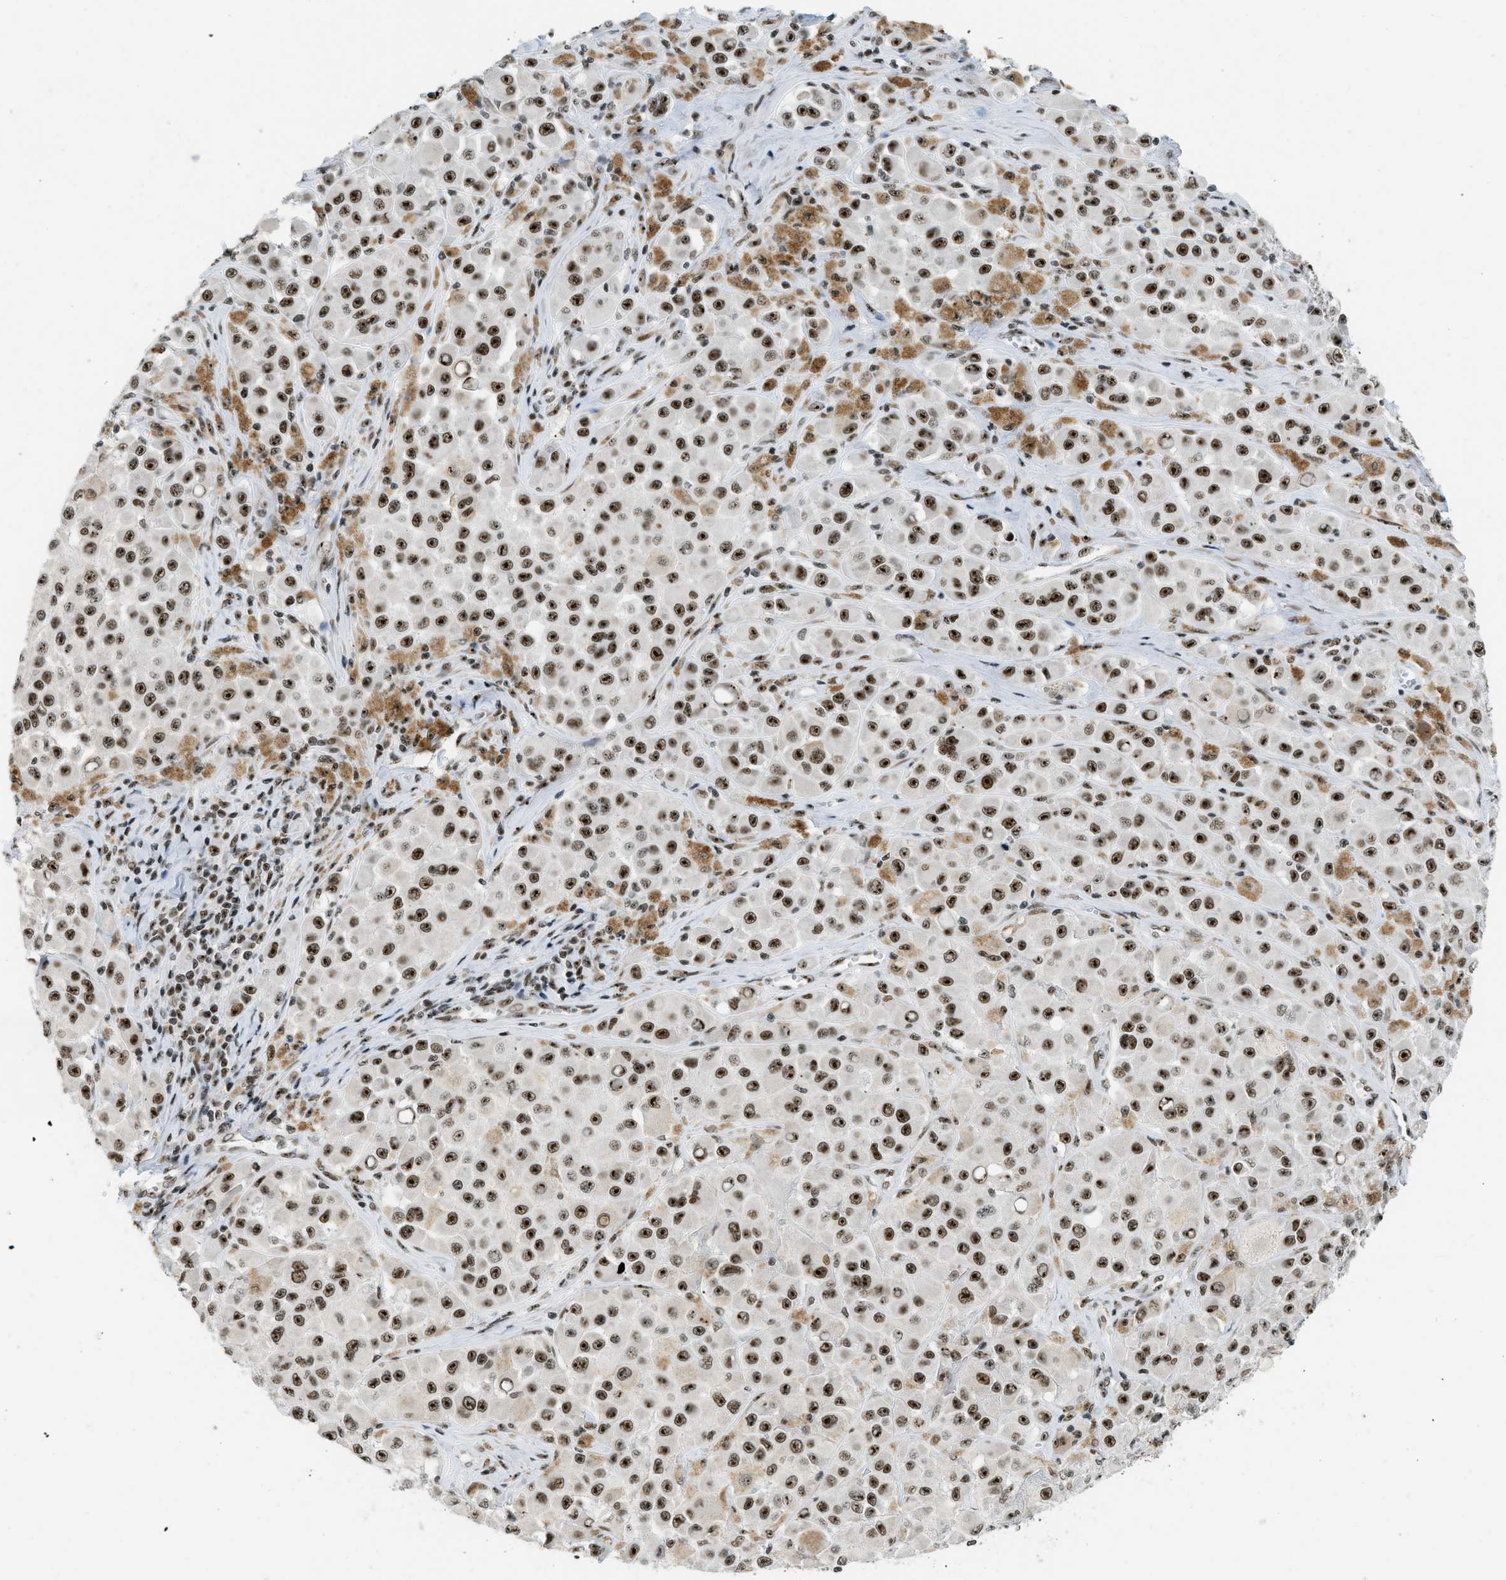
{"staining": {"intensity": "strong", "quantity": ">75%", "location": "nuclear"}, "tissue": "melanoma", "cell_type": "Tumor cells", "image_type": "cancer", "snomed": [{"axis": "morphology", "description": "Malignant melanoma, NOS"}, {"axis": "topography", "description": "Skin"}], "caption": "Malignant melanoma stained for a protein (brown) shows strong nuclear positive staining in about >75% of tumor cells.", "gene": "URB1", "patient": {"sex": "male", "age": 84}}